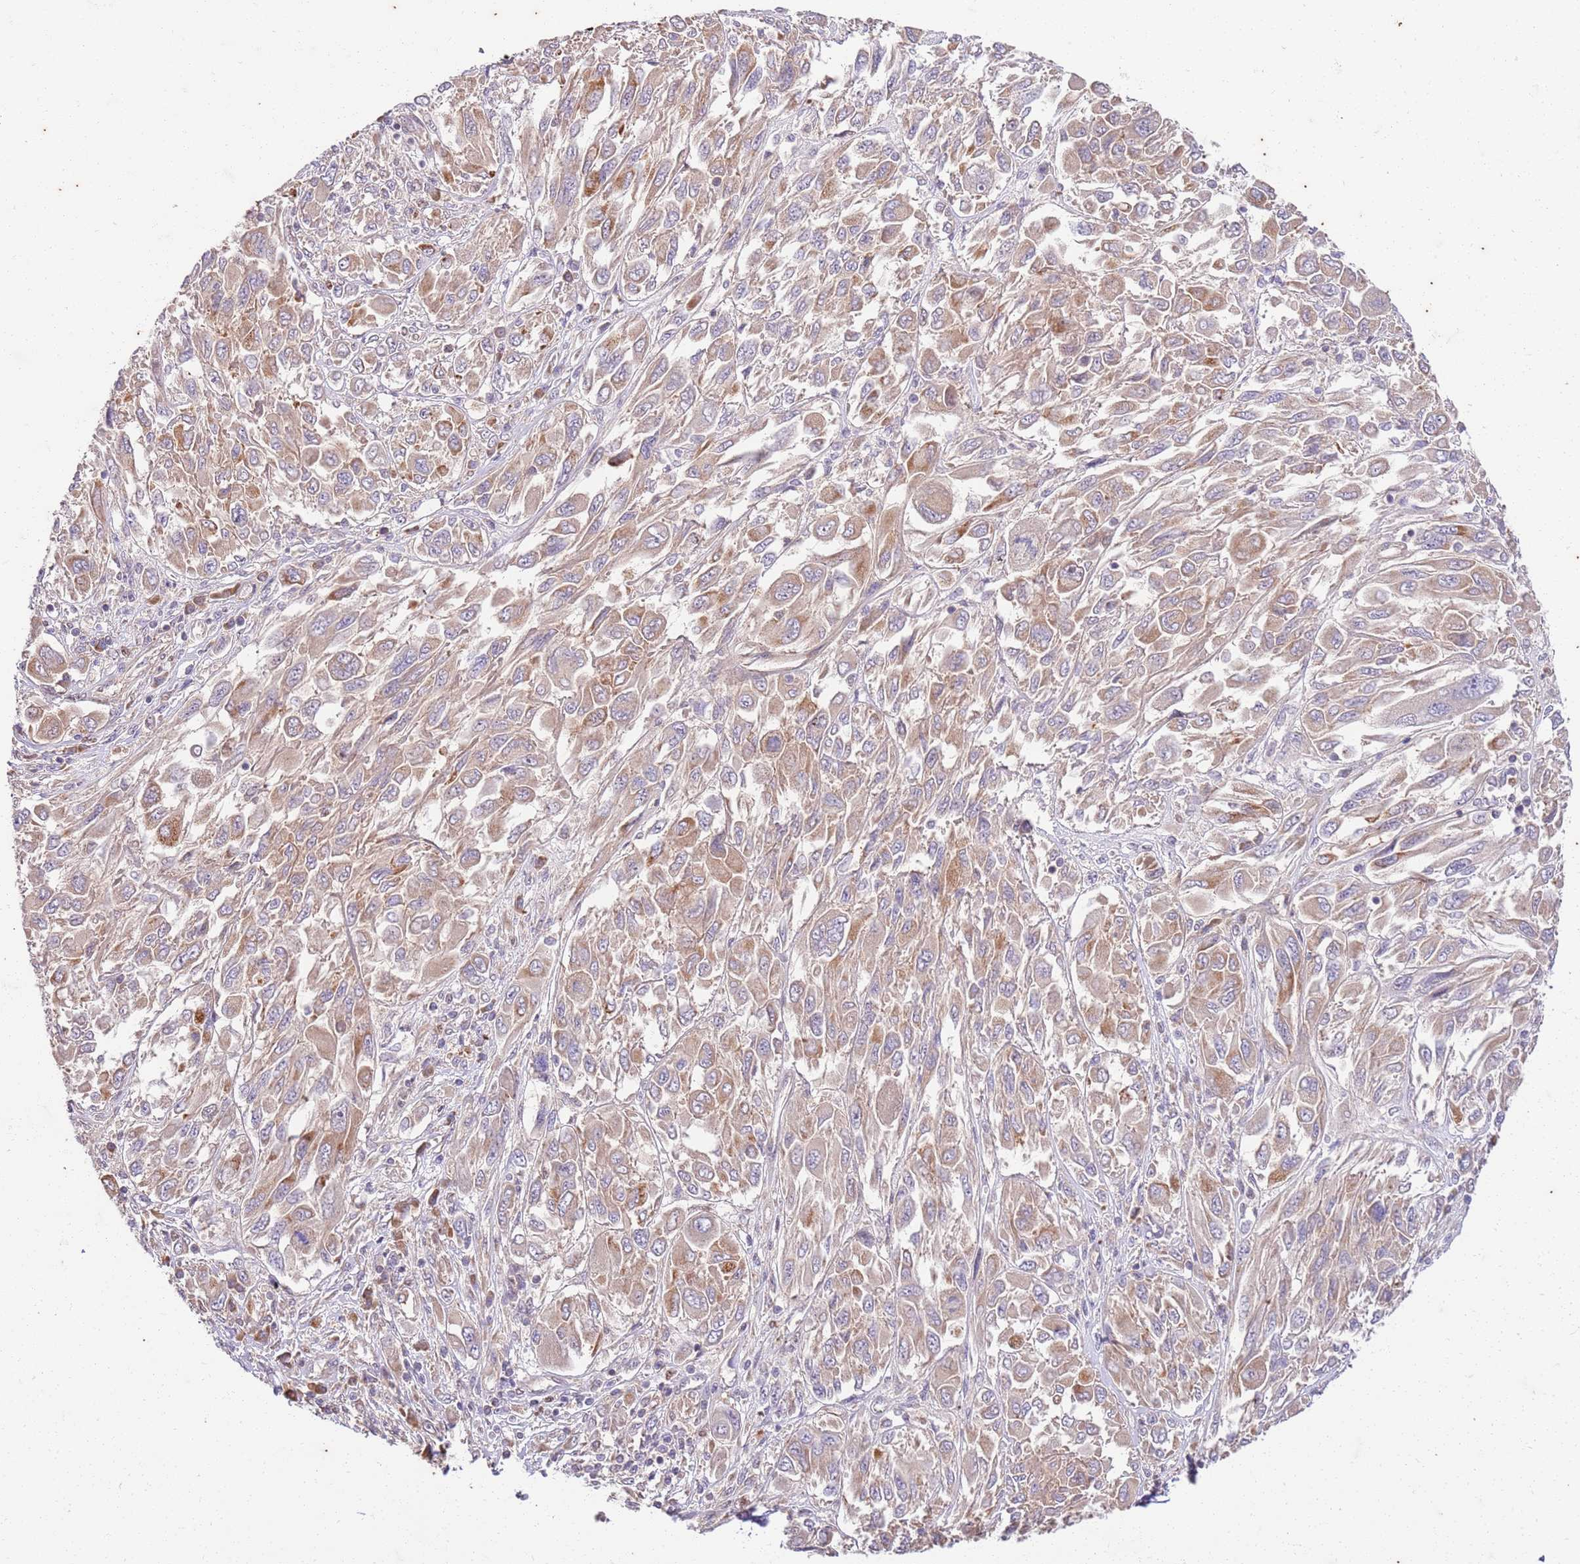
{"staining": {"intensity": "weak", "quantity": ">75%", "location": "cytoplasmic/membranous"}, "tissue": "melanoma", "cell_type": "Tumor cells", "image_type": "cancer", "snomed": [{"axis": "morphology", "description": "Malignant melanoma, NOS"}, {"axis": "topography", "description": "Skin"}], "caption": "Protein staining of melanoma tissue exhibits weak cytoplasmic/membranous staining in approximately >75% of tumor cells.", "gene": "OSBP", "patient": {"sex": "female", "age": 91}}